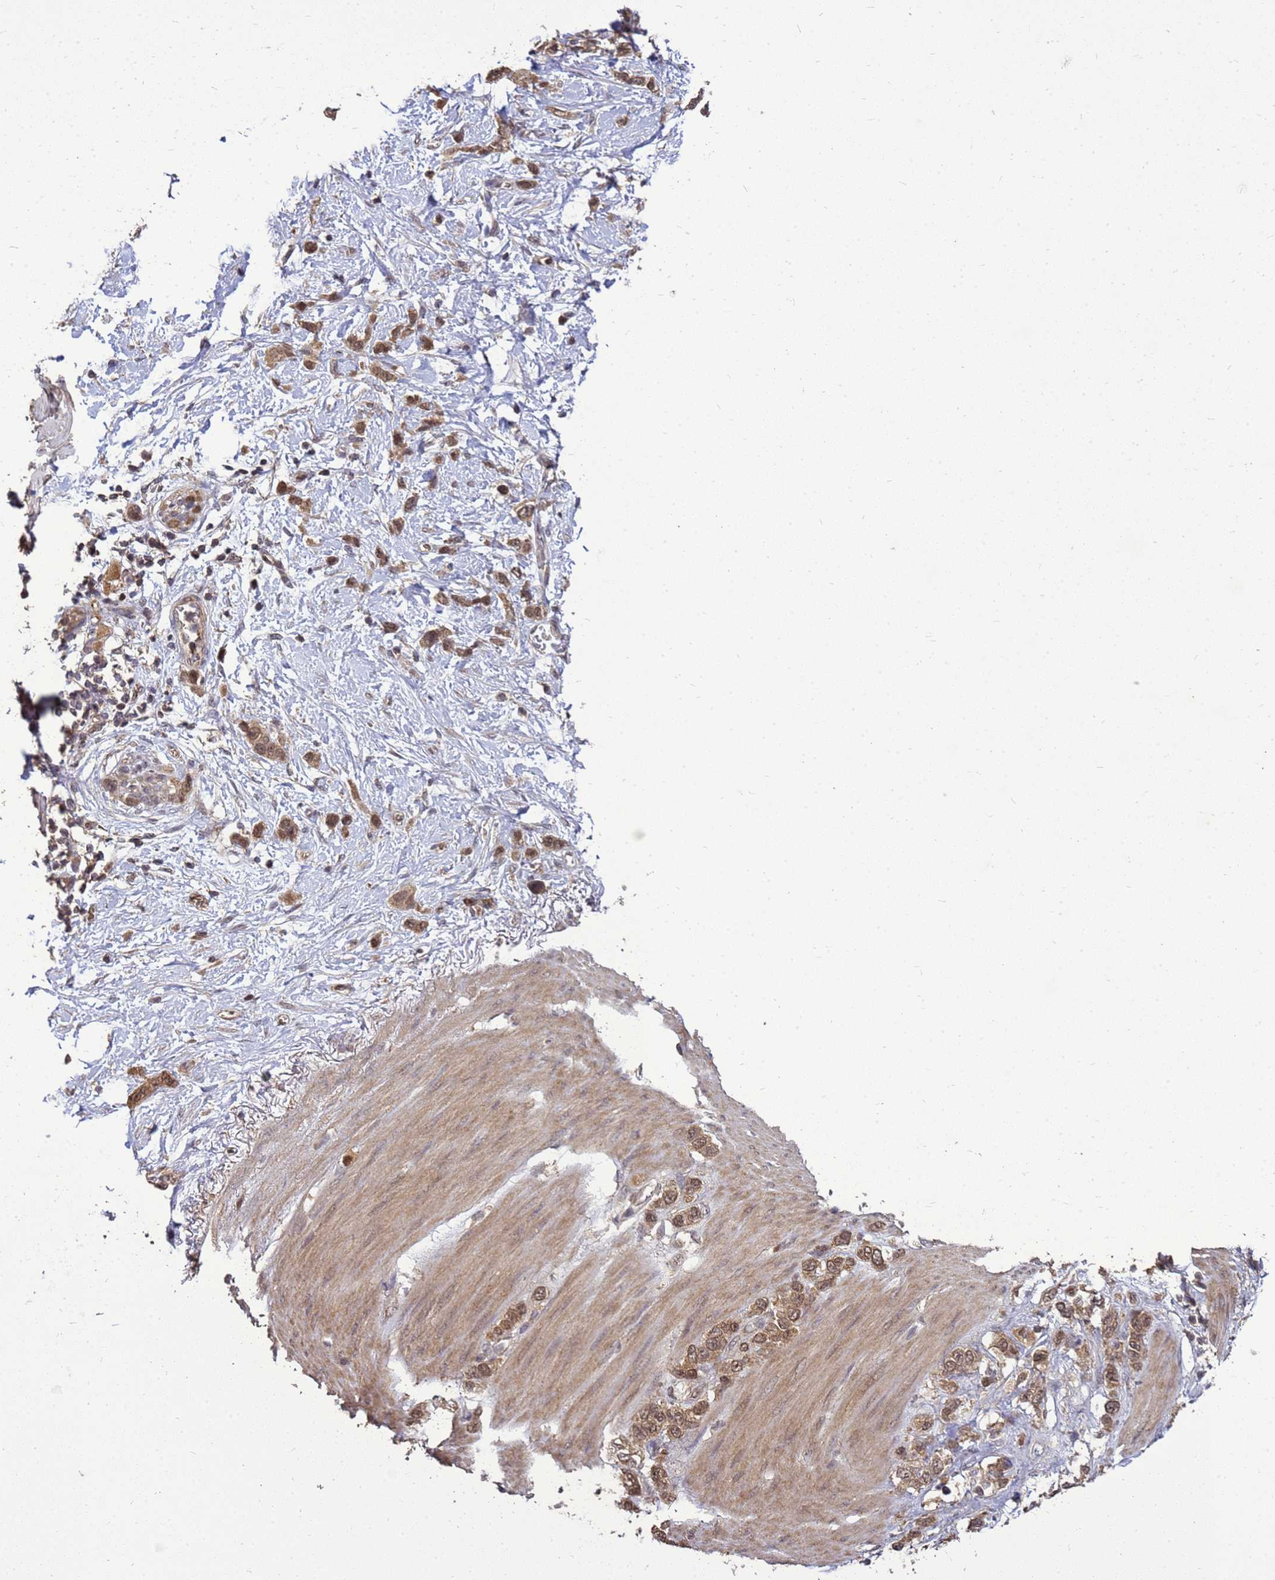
{"staining": {"intensity": "moderate", "quantity": ">75%", "location": "cytoplasmic/membranous,nuclear"}, "tissue": "stomach cancer", "cell_type": "Tumor cells", "image_type": "cancer", "snomed": [{"axis": "morphology", "description": "Adenocarcinoma, NOS"}, {"axis": "morphology", "description": "Adenocarcinoma, High grade"}, {"axis": "topography", "description": "Stomach, upper"}, {"axis": "topography", "description": "Stomach, lower"}], "caption": "Protein expression analysis of high-grade adenocarcinoma (stomach) displays moderate cytoplasmic/membranous and nuclear positivity in about >75% of tumor cells.", "gene": "CRBN", "patient": {"sex": "female", "age": 65}}